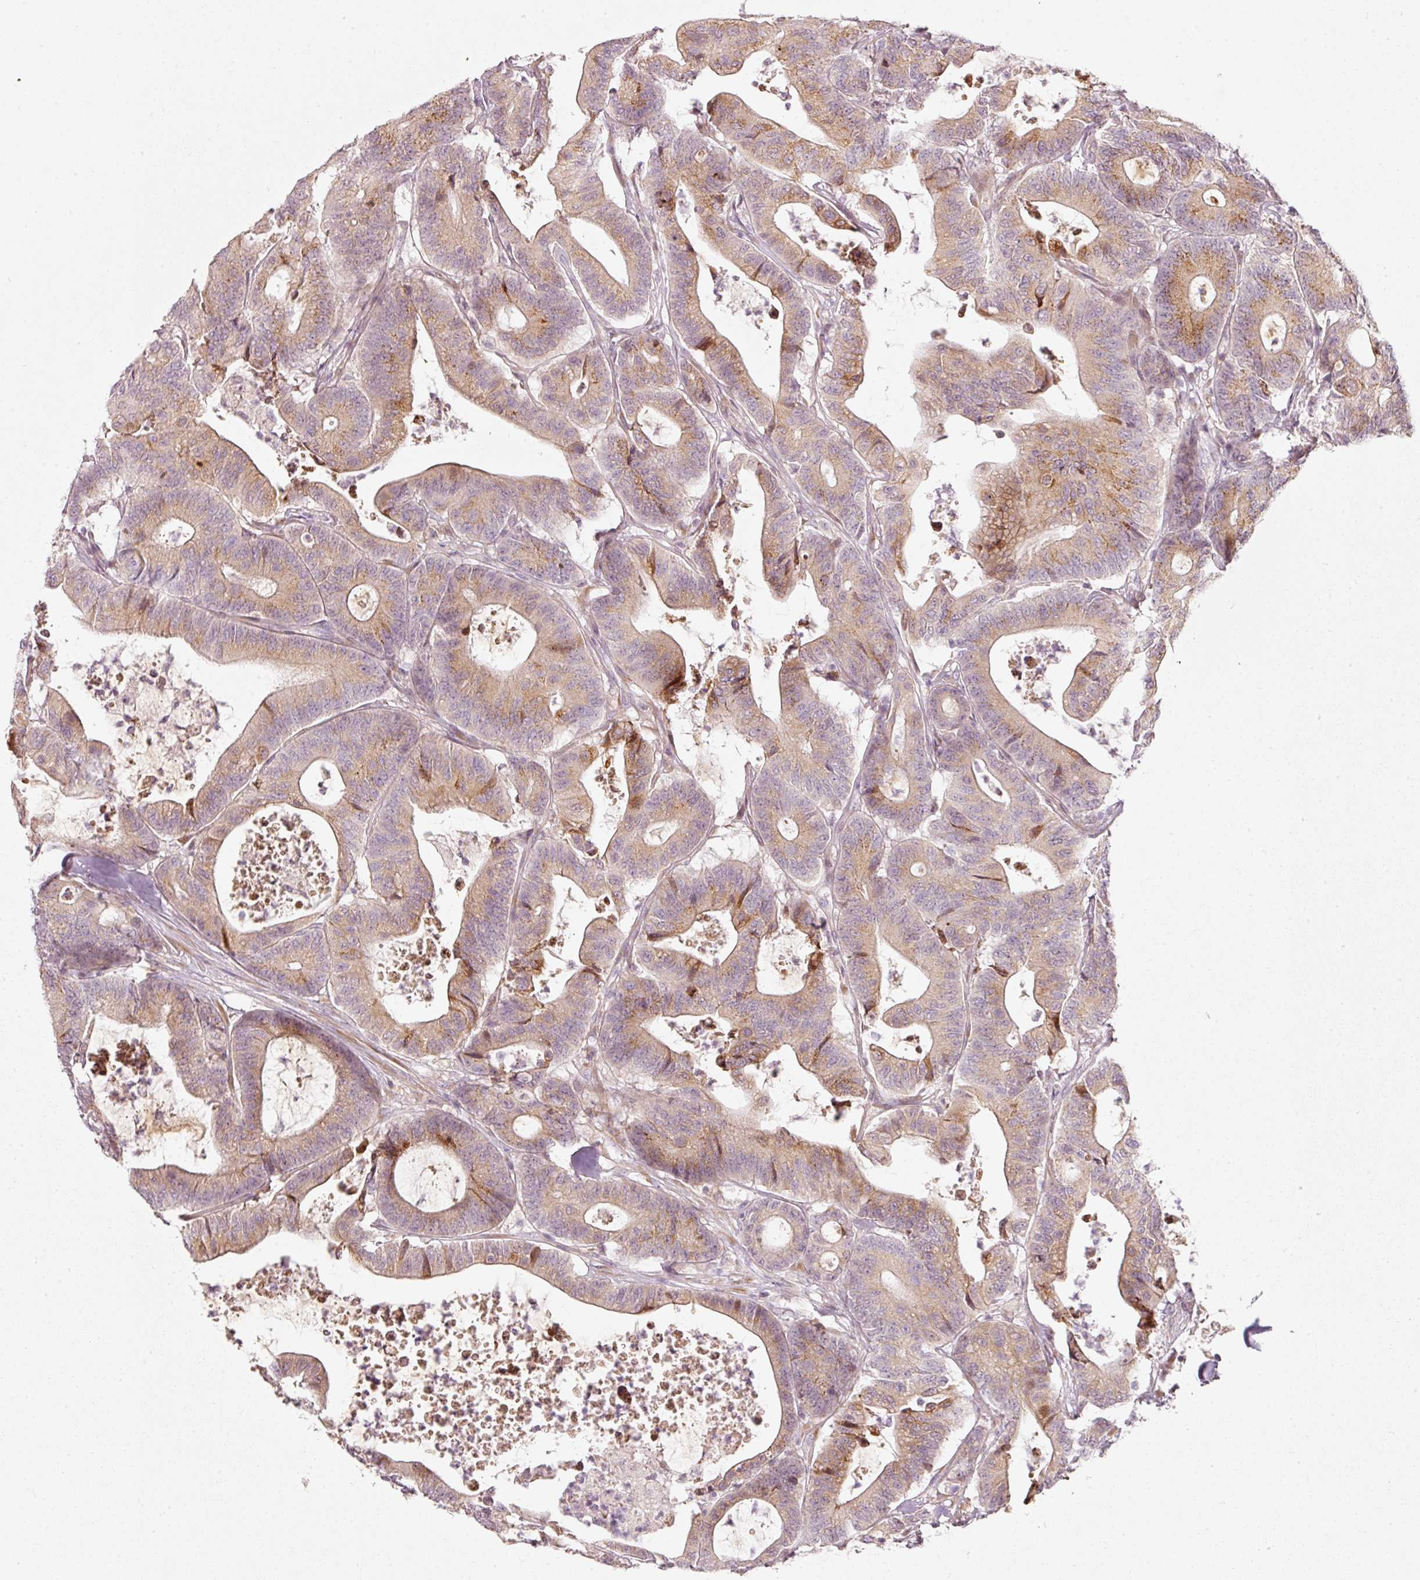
{"staining": {"intensity": "moderate", "quantity": ">75%", "location": "cytoplasmic/membranous"}, "tissue": "colorectal cancer", "cell_type": "Tumor cells", "image_type": "cancer", "snomed": [{"axis": "morphology", "description": "Adenocarcinoma, NOS"}, {"axis": "topography", "description": "Colon"}], "caption": "Brown immunohistochemical staining in colorectal cancer displays moderate cytoplasmic/membranous expression in about >75% of tumor cells. The staining was performed using DAB (3,3'-diaminobenzidine), with brown indicating positive protein expression. Nuclei are stained blue with hematoxylin.", "gene": "SLC20A1", "patient": {"sex": "female", "age": 84}}